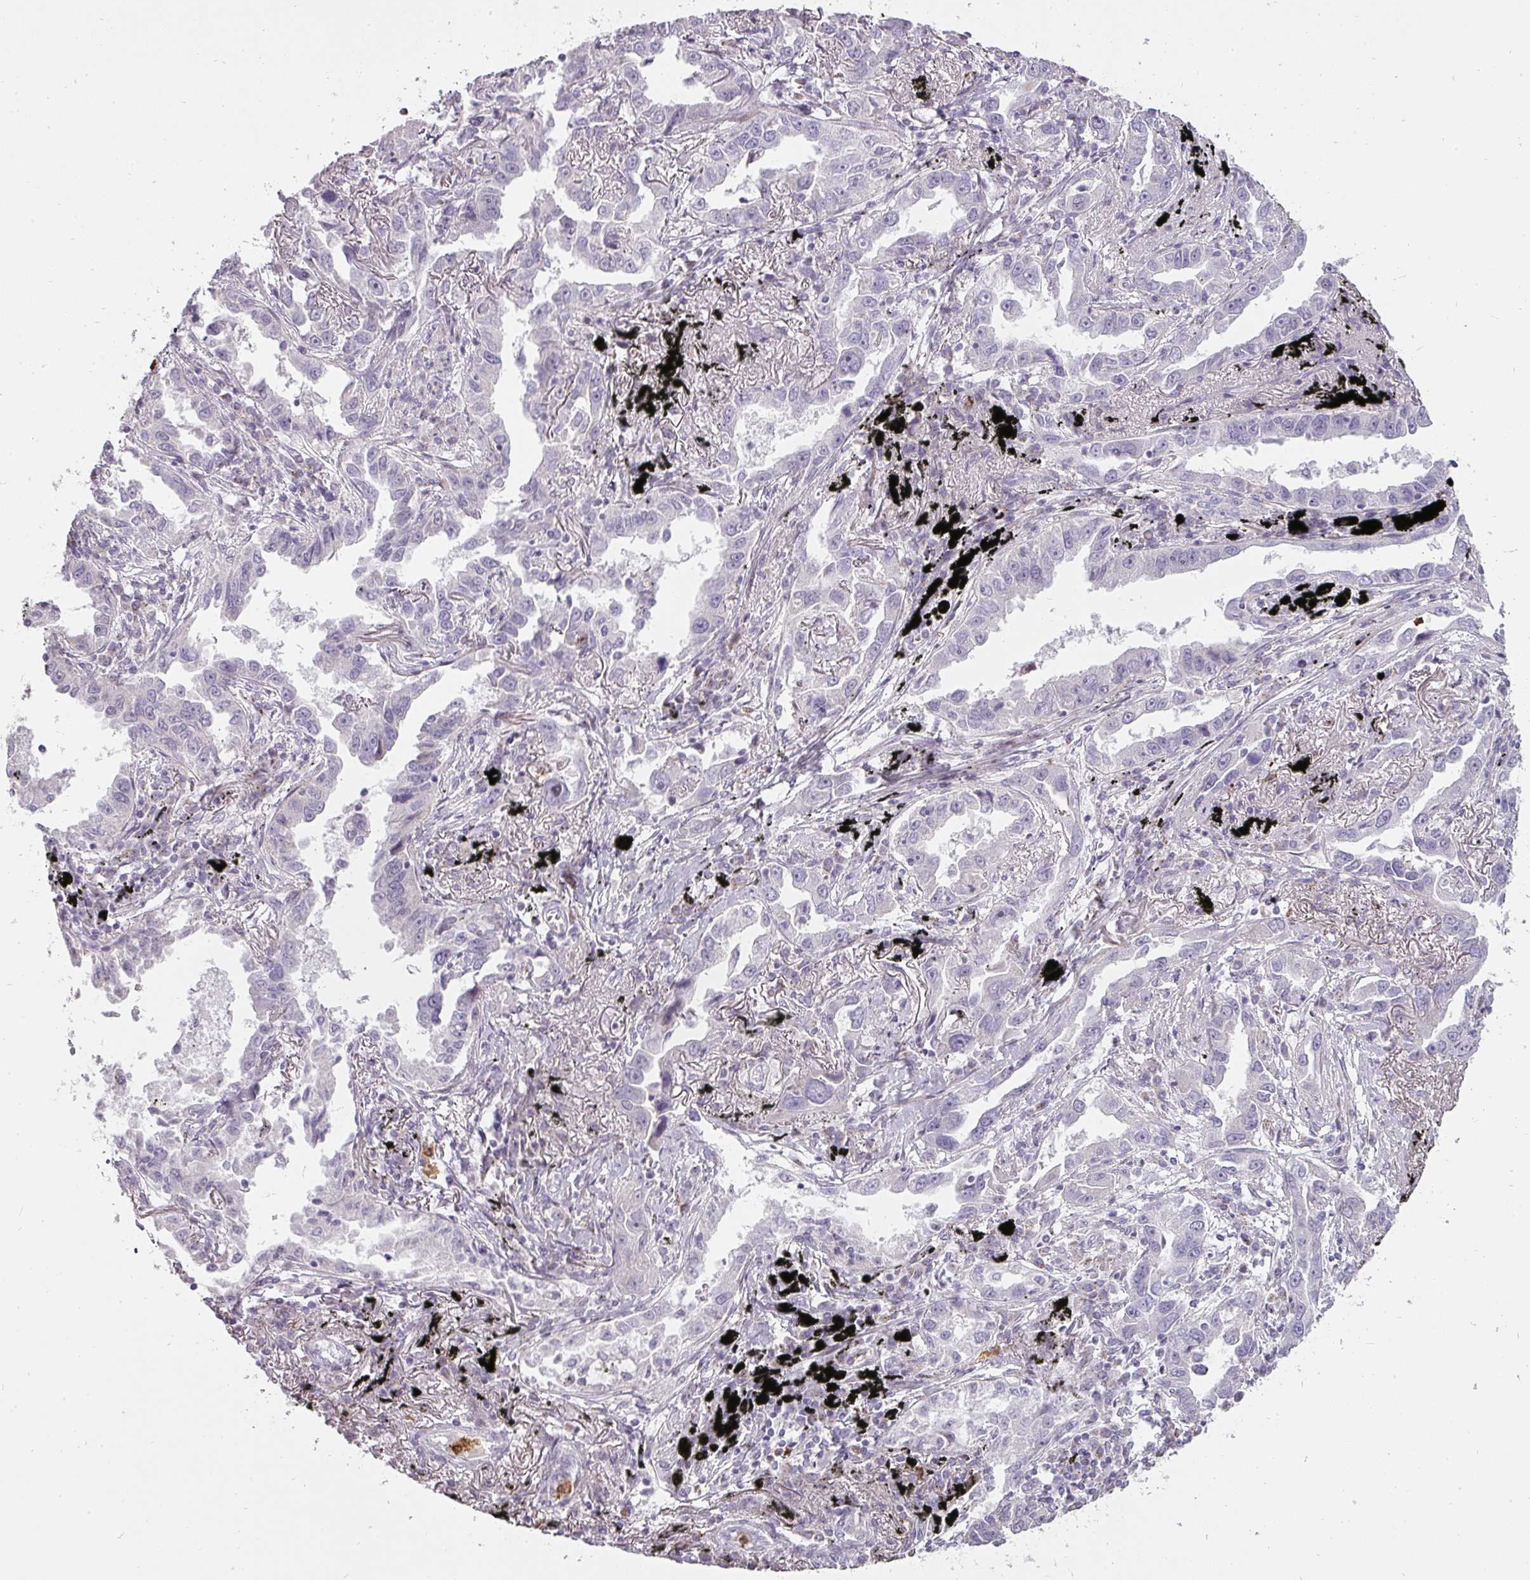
{"staining": {"intensity": "negative", "quantity": "none", "location": "none"}, "tissue": "lung cancer", "cell_type": "Tumor cells", "image_type": "cancer", "snomed": [{"axis": "morphology", "description": "Adenocarcinoma, NOS"}, {"axis": "topography", "description": "Lung"}], "caption": "A high-resolution histopathology image shows IHC staining of lung adenocarcinoma, which demonstrates no significant expression in tumor cells.", "gene": "BIK", "patient": {"sex": "male", "age": 67}}